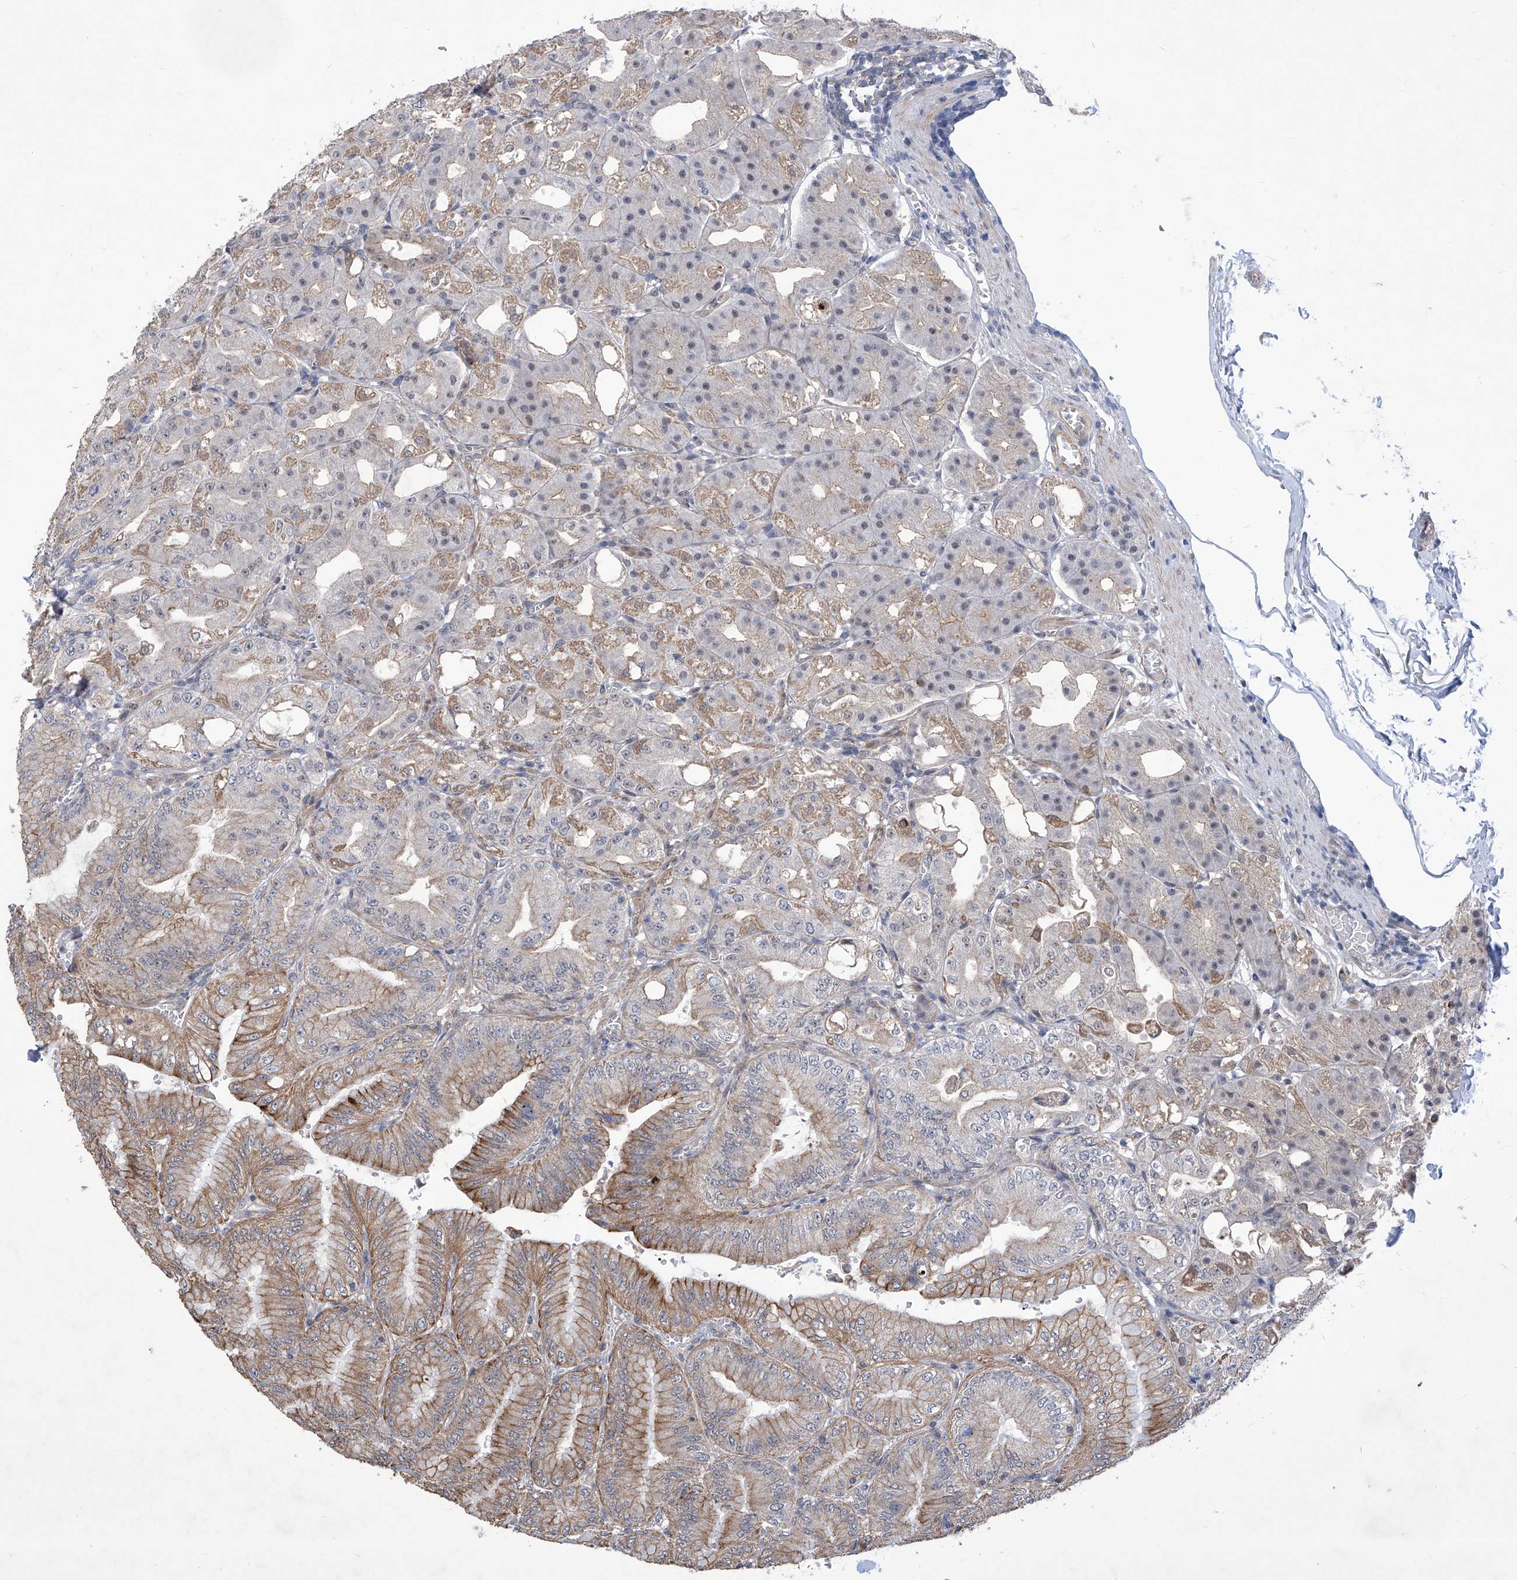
{"staining": {"intensity": "moderate", "quantity": "25%-75%", "location": "cytoplasmic/membranous,nuclear"}, "tissue": "stomach", "cell_type": "Glandular cells", "image_type": "normal", "snomed": [{"axis": "morphology", "description": "Normal tissue, NOS"}, {"axis": "topography", "description": "Stomach, lower"}], "caption": "Stomach stained for a protein (brown) shows moderate cytoplasmic/membranous,nuclear positive positivity in about 25%-75% of glandular cells.", "gene": "KIFC2", "patient": {"sex": "male", "age": 71}}